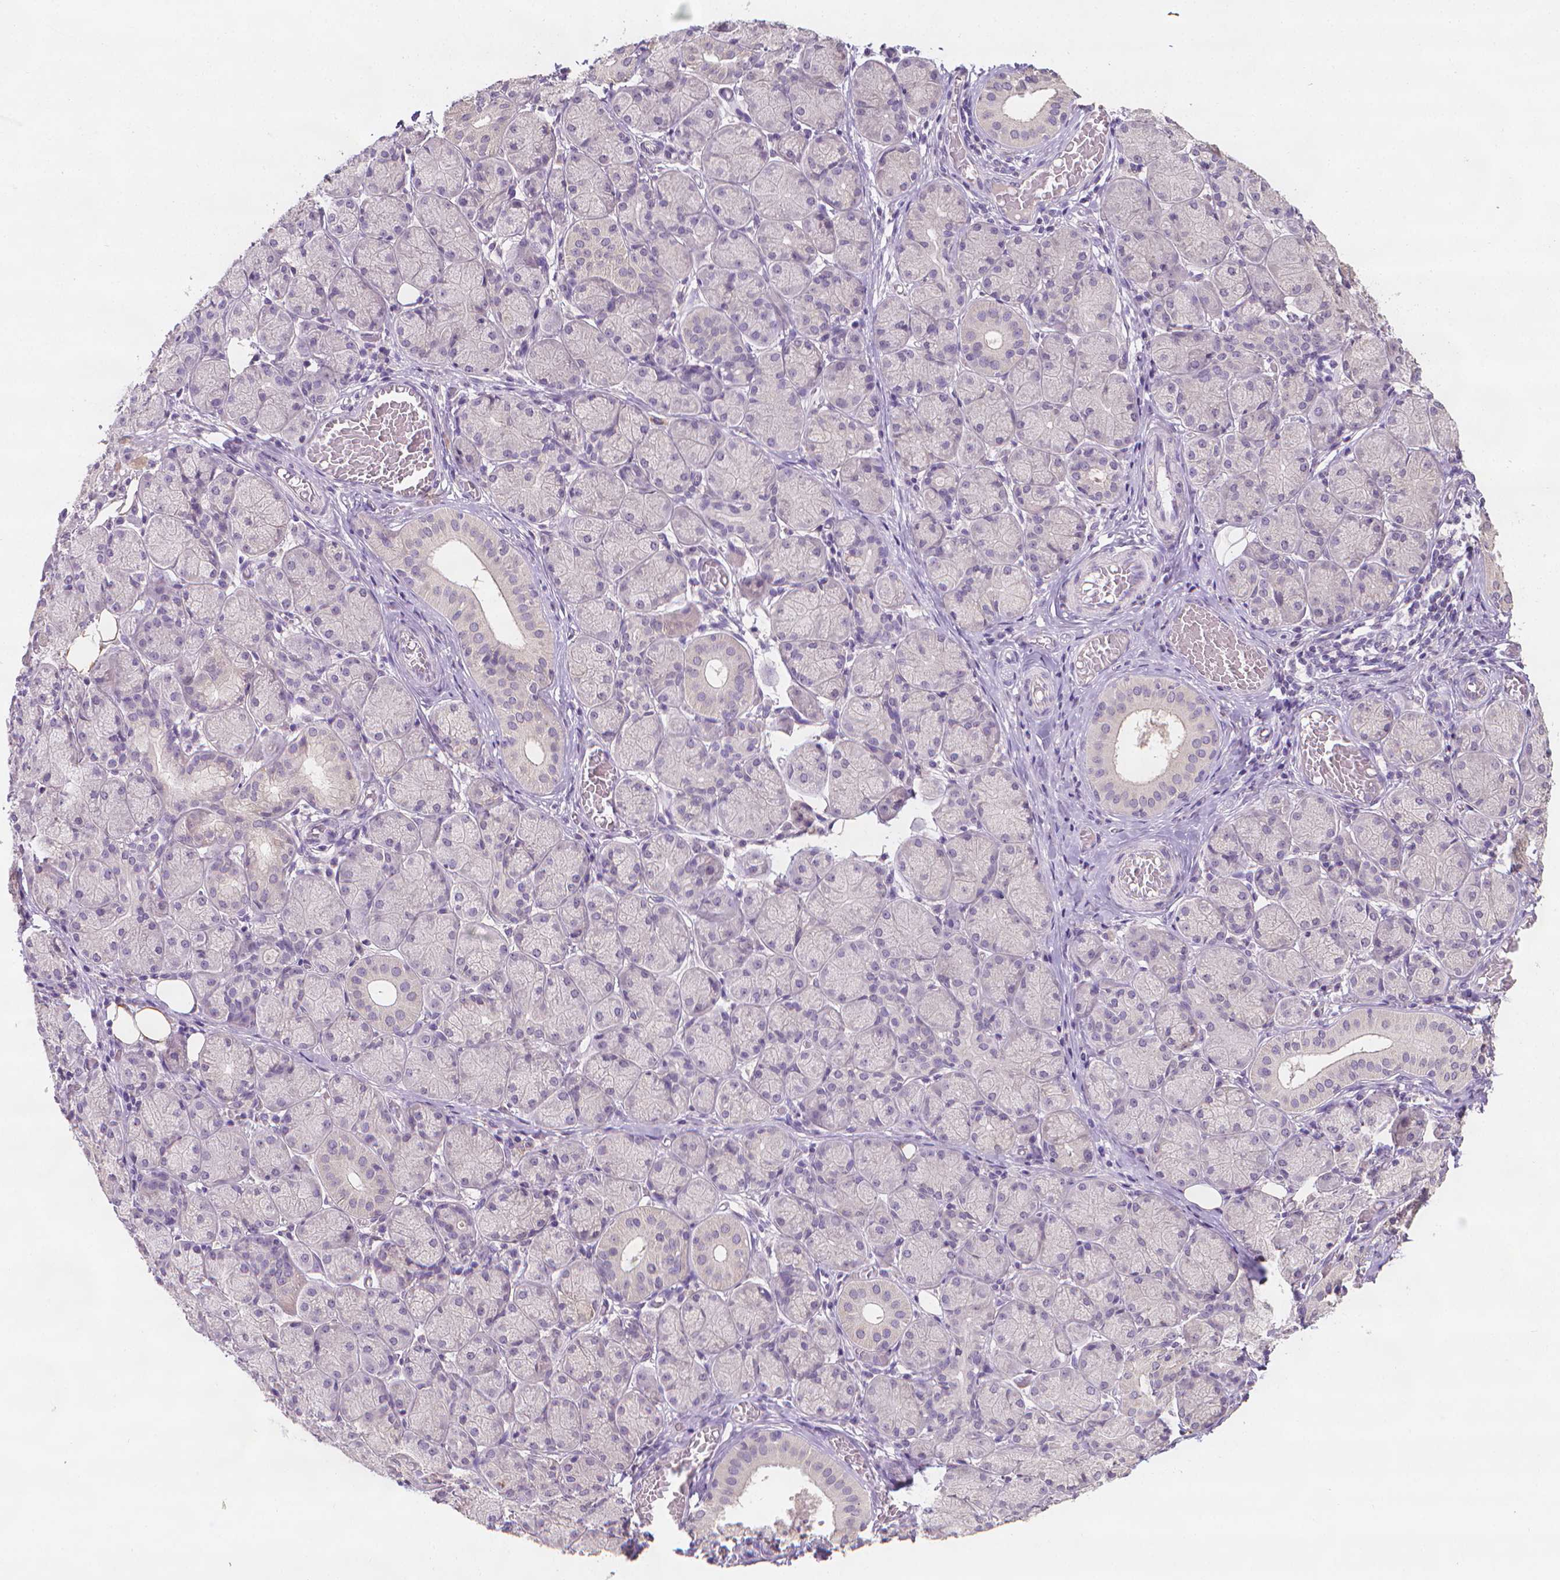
{"staining": {"intensity": "negative", "quantity": "none", "location": "none"}, "tissue": "salivary gland", "cell_type": "Glandular cells", "image_type": "normal", "snomed": [{"axis": "morphology", "description": "Normal tissue, NOS"}, {"axis": "topography", "description": "Salivary gland"}, {"axis": "topography", "description": "Peripheral nerve tissue"}], "caption": "Immunohistochemistry image of unremarkable salivary gland: human salivary gland stained with DAB (3,3'-diaminobenzidine) demonstrates no significant protein staining in glandular cells.", "gene": "FASN", "patient": {"sex": "female", "age": 24}}